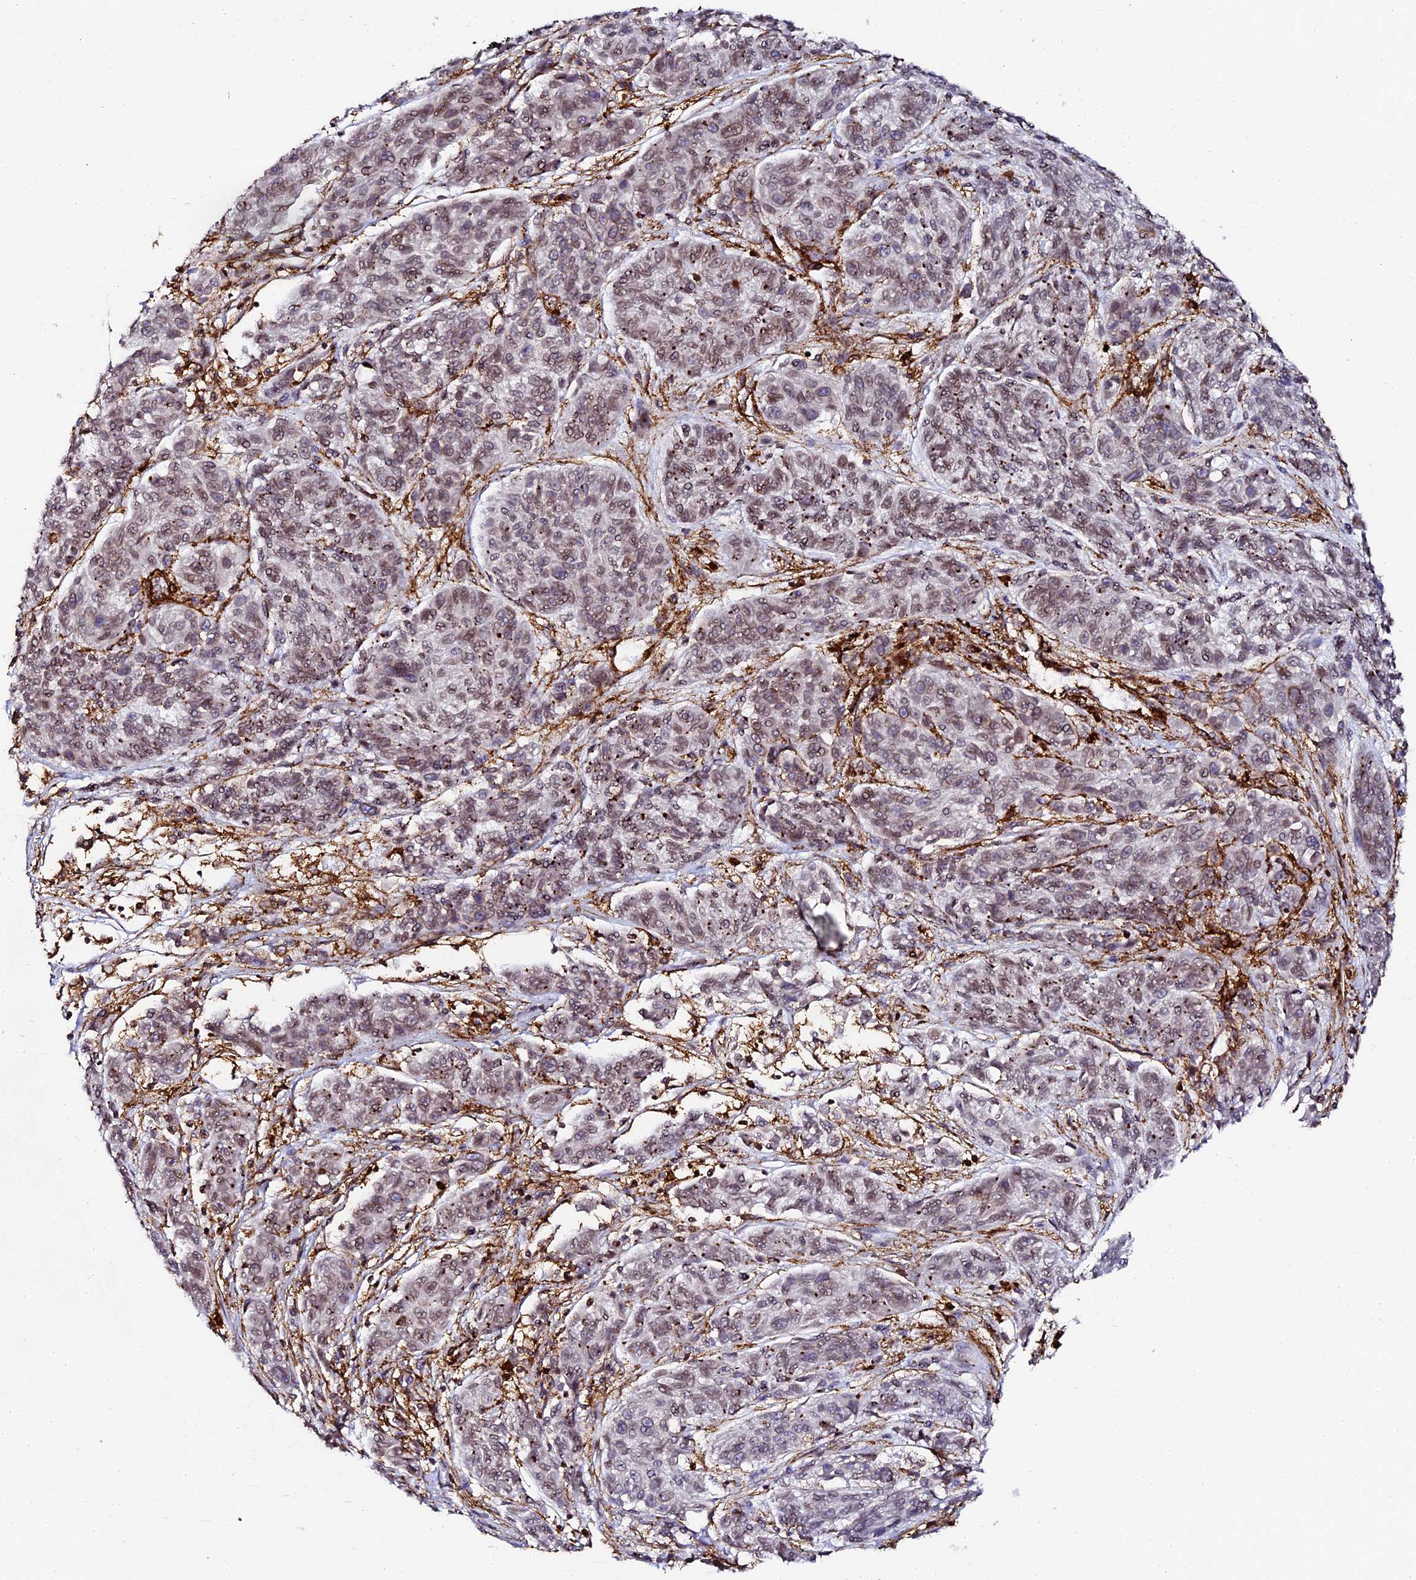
{"staining": {"intensity": "weak", "quantity": ">75%", "location": "nuclear"}, "tissue": "melanoma", "cell_type": "Tumor cells", "image_type": "cancer", "snomed": [{"axis": "morphology", "description": "Malignant melanoma, NOS"}, {"axis": "topography", "description": "Skin"}], "caption": "This photomicrograph shows immunohistochemistry staining of melanoma, with low weak nuclear staining in approximately >75% of tumor cells.", "gene": "AAAS", "patient": {"sex": "male", "age": 53}}